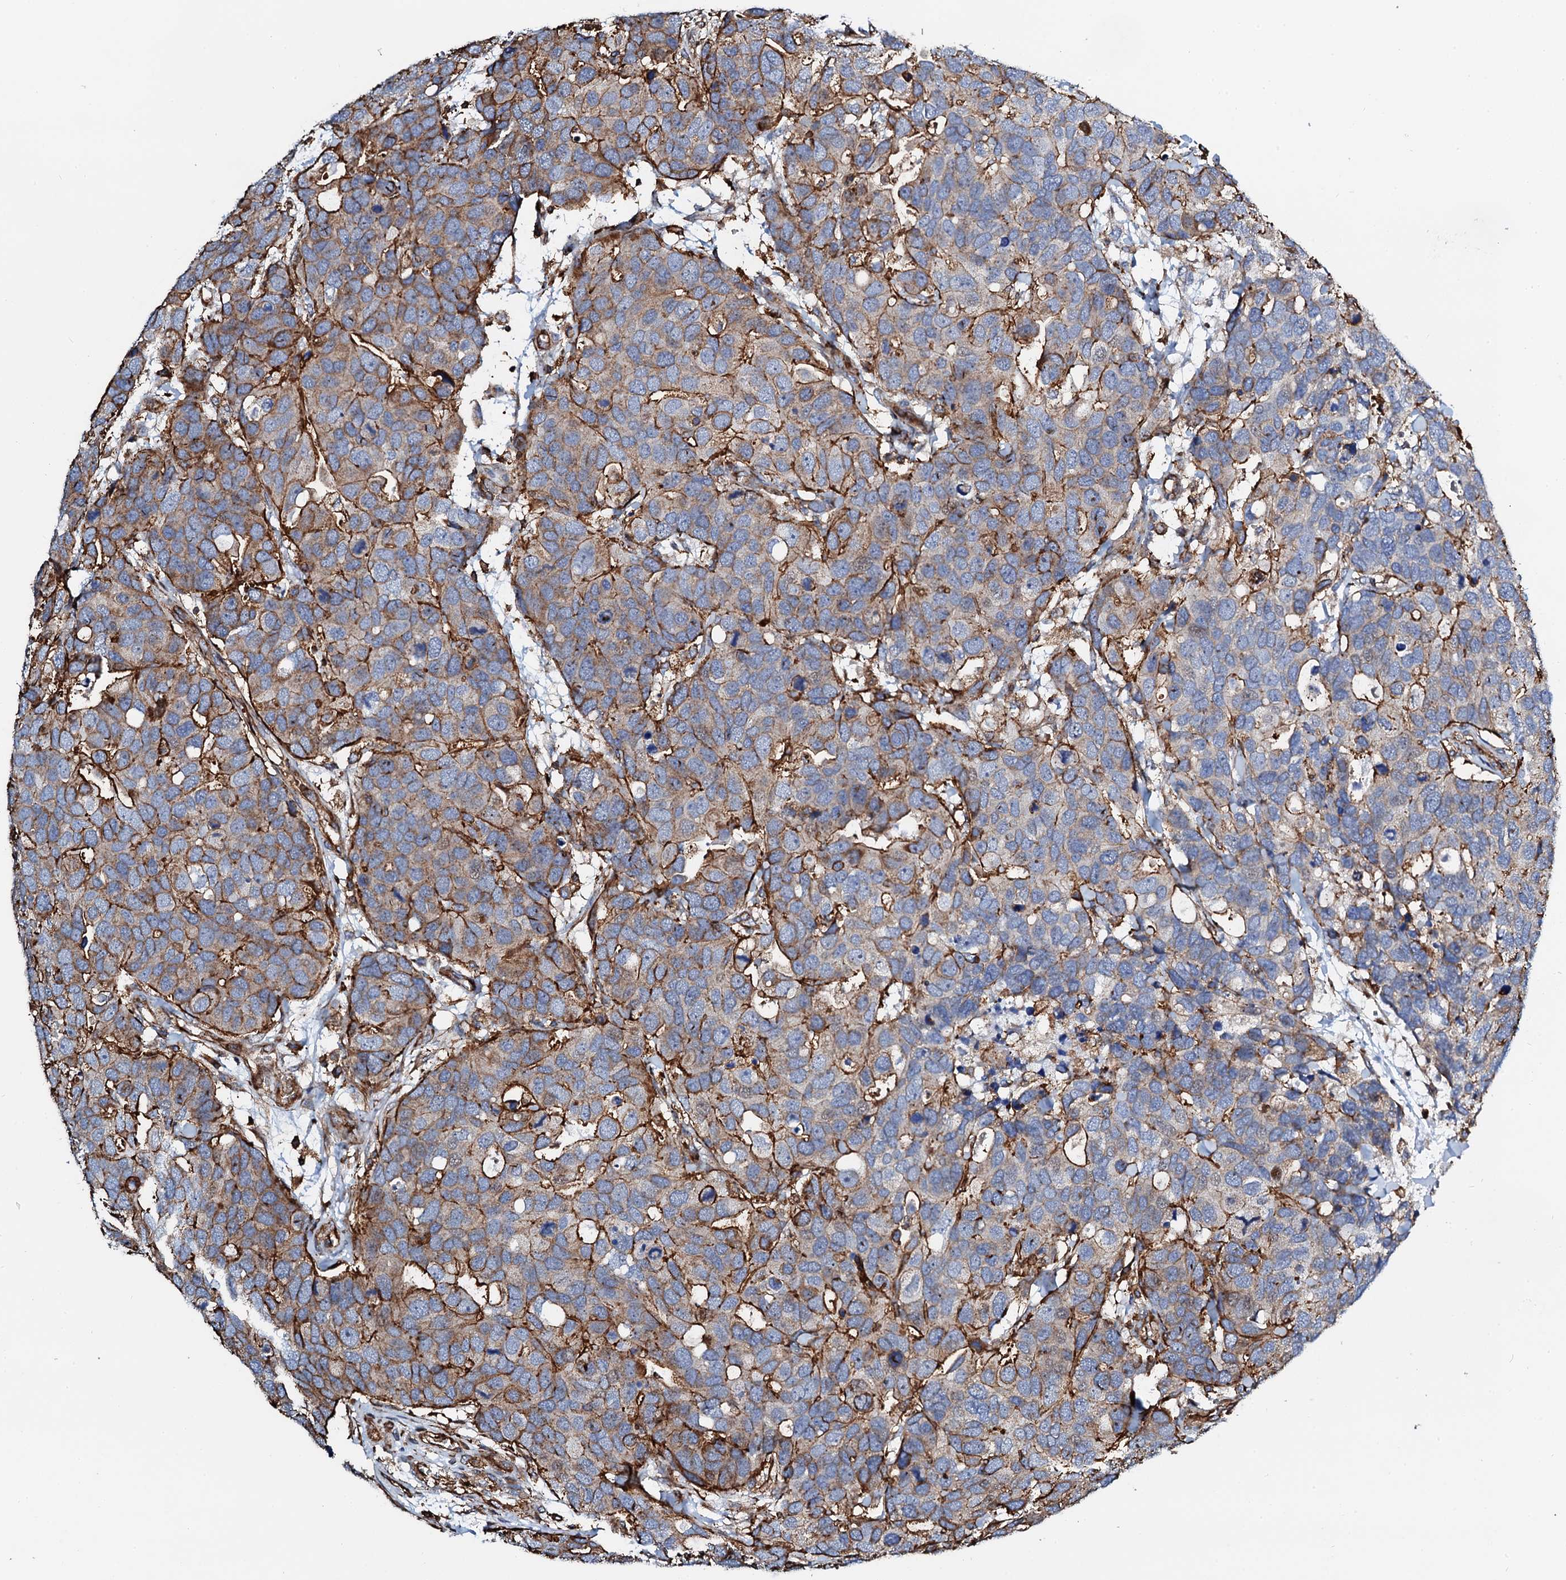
{"staining": {"intensity": "moderate", "quantity": ">75%", "location": "cytoplasmic/membranous"}, "tissue": "breast cancer", "cell_type": "Tumor cells", "image_type": "cancer", "snomed": [{"axis": "morphology", "description": "Duct carcinoma"}, {"axis": "topography", "description": "Breast"}], "caption": "Immunohistochemical staining of human breast cancer displays moderate cytoplasmic/membranous protein expression in approximately >75% of tumor cells.", "gene": "INTS10", "patient": {"sex": "female", "age": 83}}